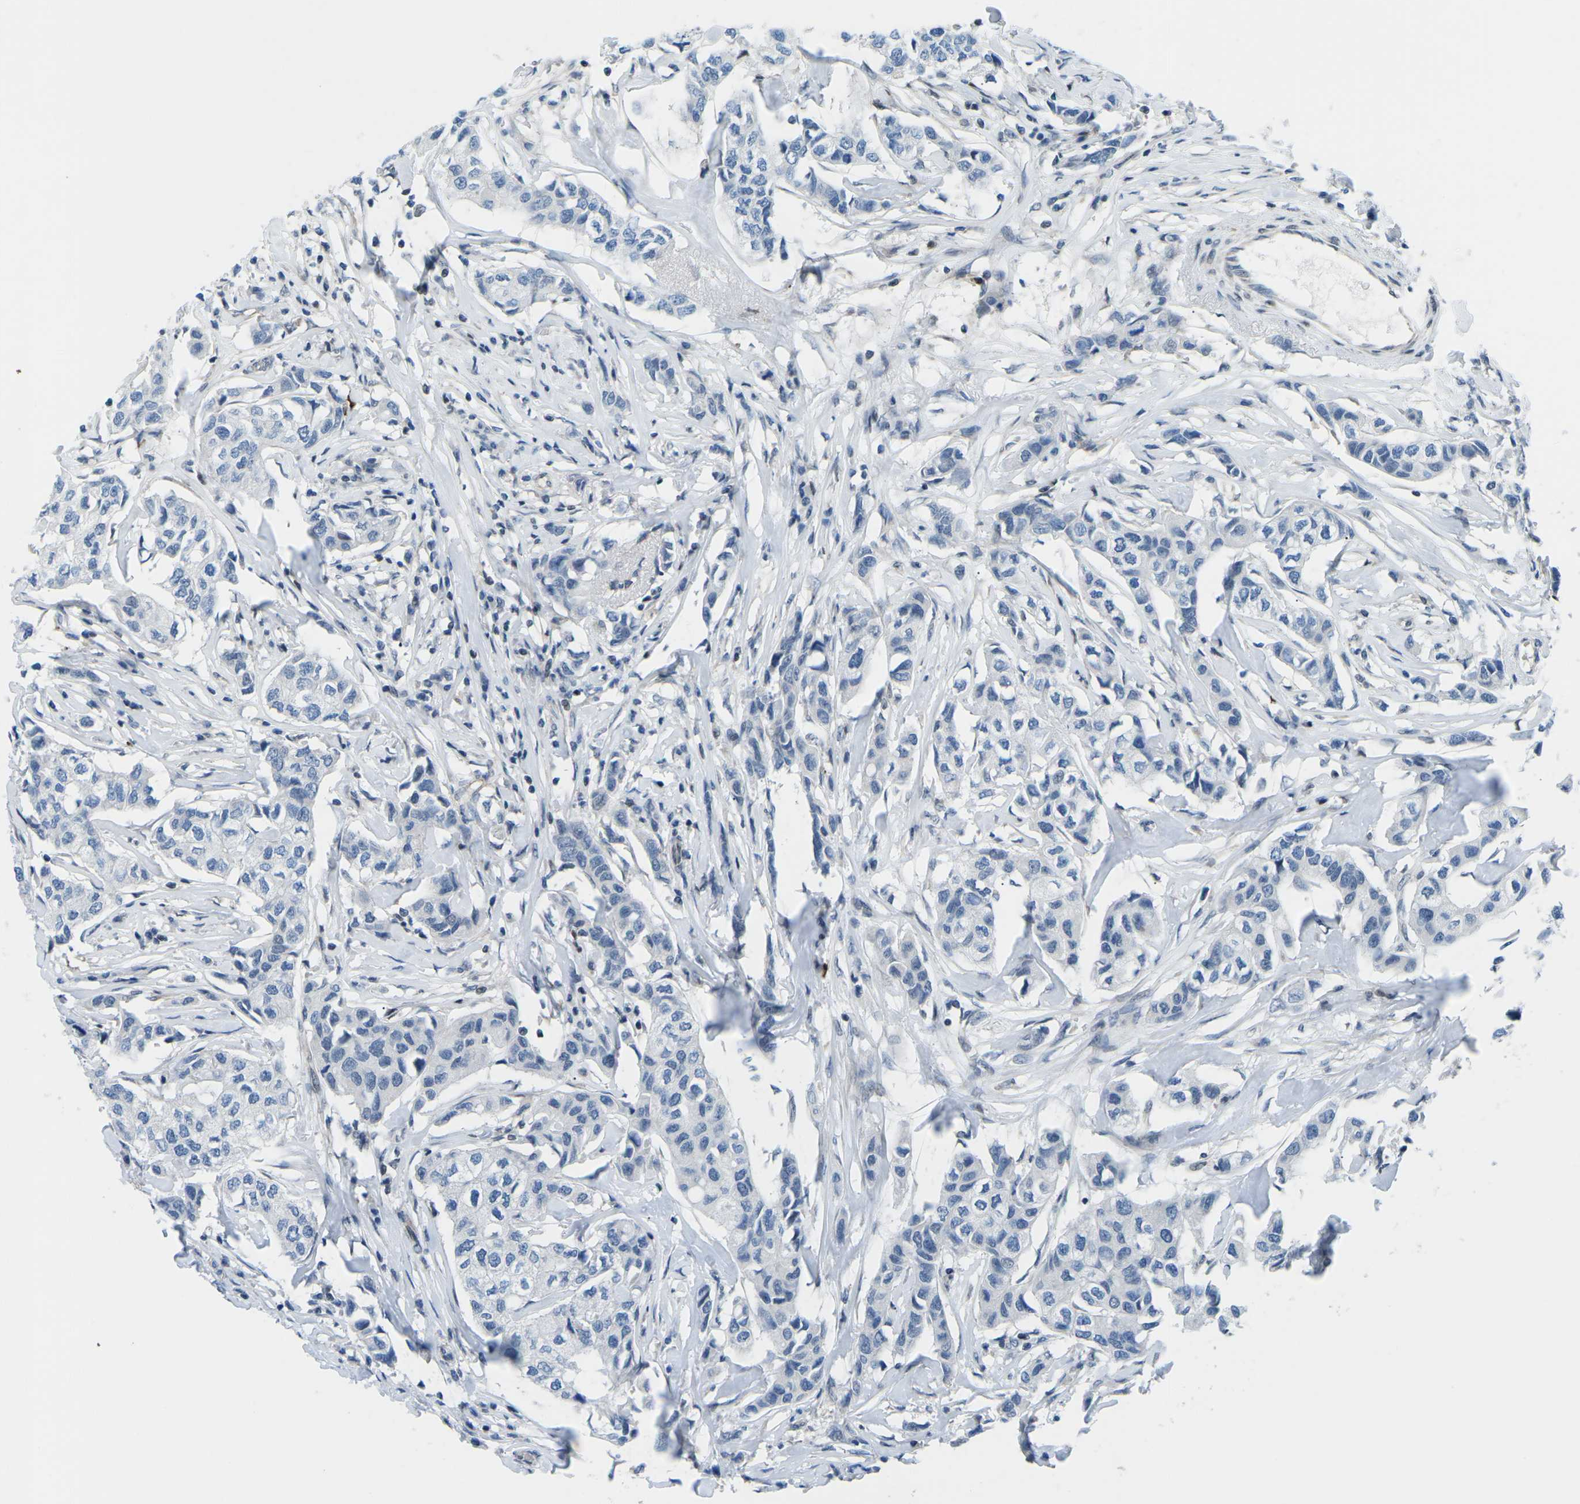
{"staining": {"intensity": "negative", "quantity": "none", "location": "none"}, "tissue": "breast cancer", "cell_type": "Tumor cells", "image_type": "cancer", "snomed": [{"axis": "morphology", "description": "Duct carcinoma"}, {"axis": "topography", "description": "Breast"}], "caption": "High power microscopy image of an immunohistochemistry image of breast cancer, revealing no significant positivity in tumor cells.", "gene": "MBNL1", "patient": {"sex": "female", "age": 80}}